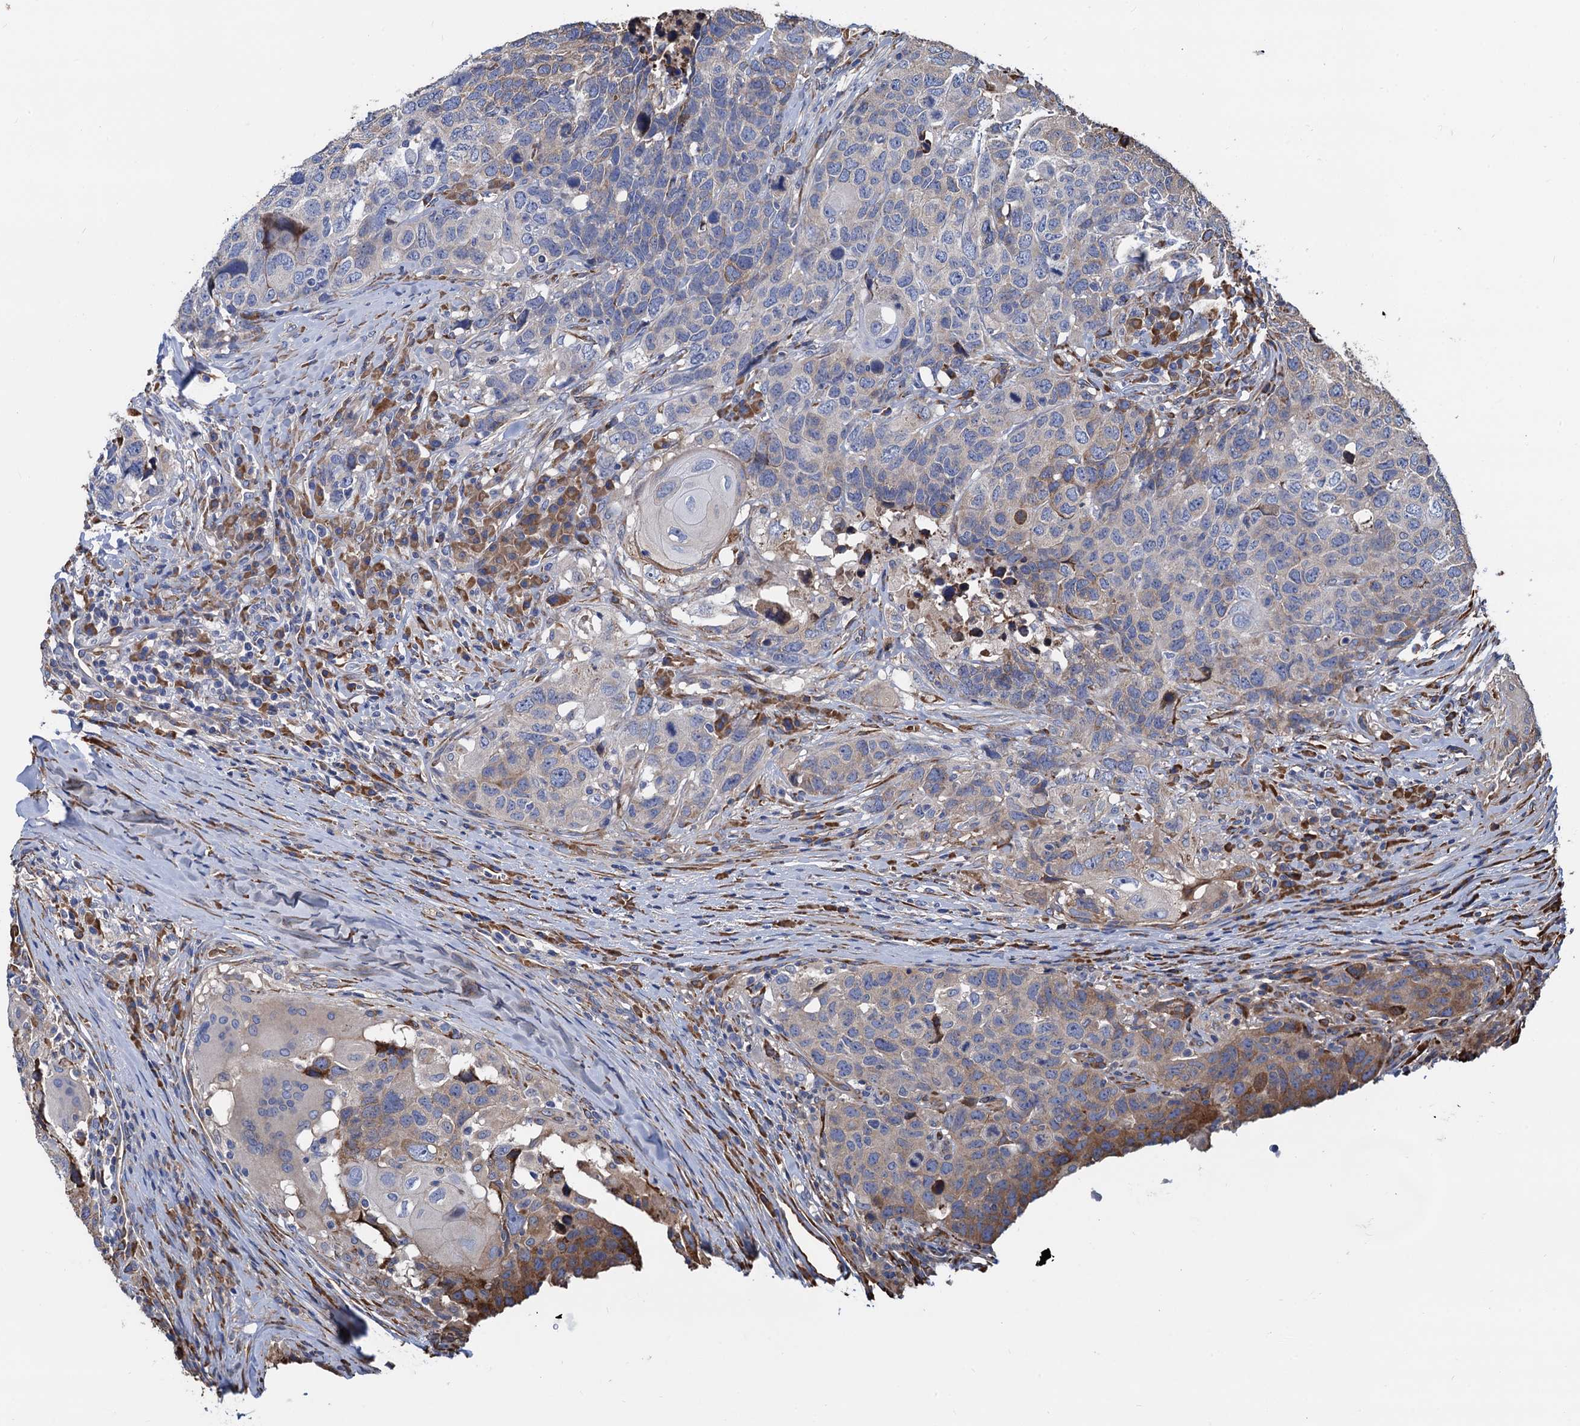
{"staining": {"intensity": "moderate", "quantity": "<25%", "location": "cytoplasmic/membranous"}, "tissue": "head and neck cancer", "cell_type": "Tumor cells", "image_type": "cancer", "snomed": [{"axis": "morphology", "description": "Squamous cell carcinoma, NOS"}, {"axis": "topography", "description": "Head-Neck"}], "caption": "IHC micrograph of head and neck squamous cell carcinoma stained for a protein (brown), which shows low levels of moderate cytoplasmic/membranous staining in about <25% of tumor cells.", "gene": "CNNM1", "patient": {"sex": "male", "age": 66}}